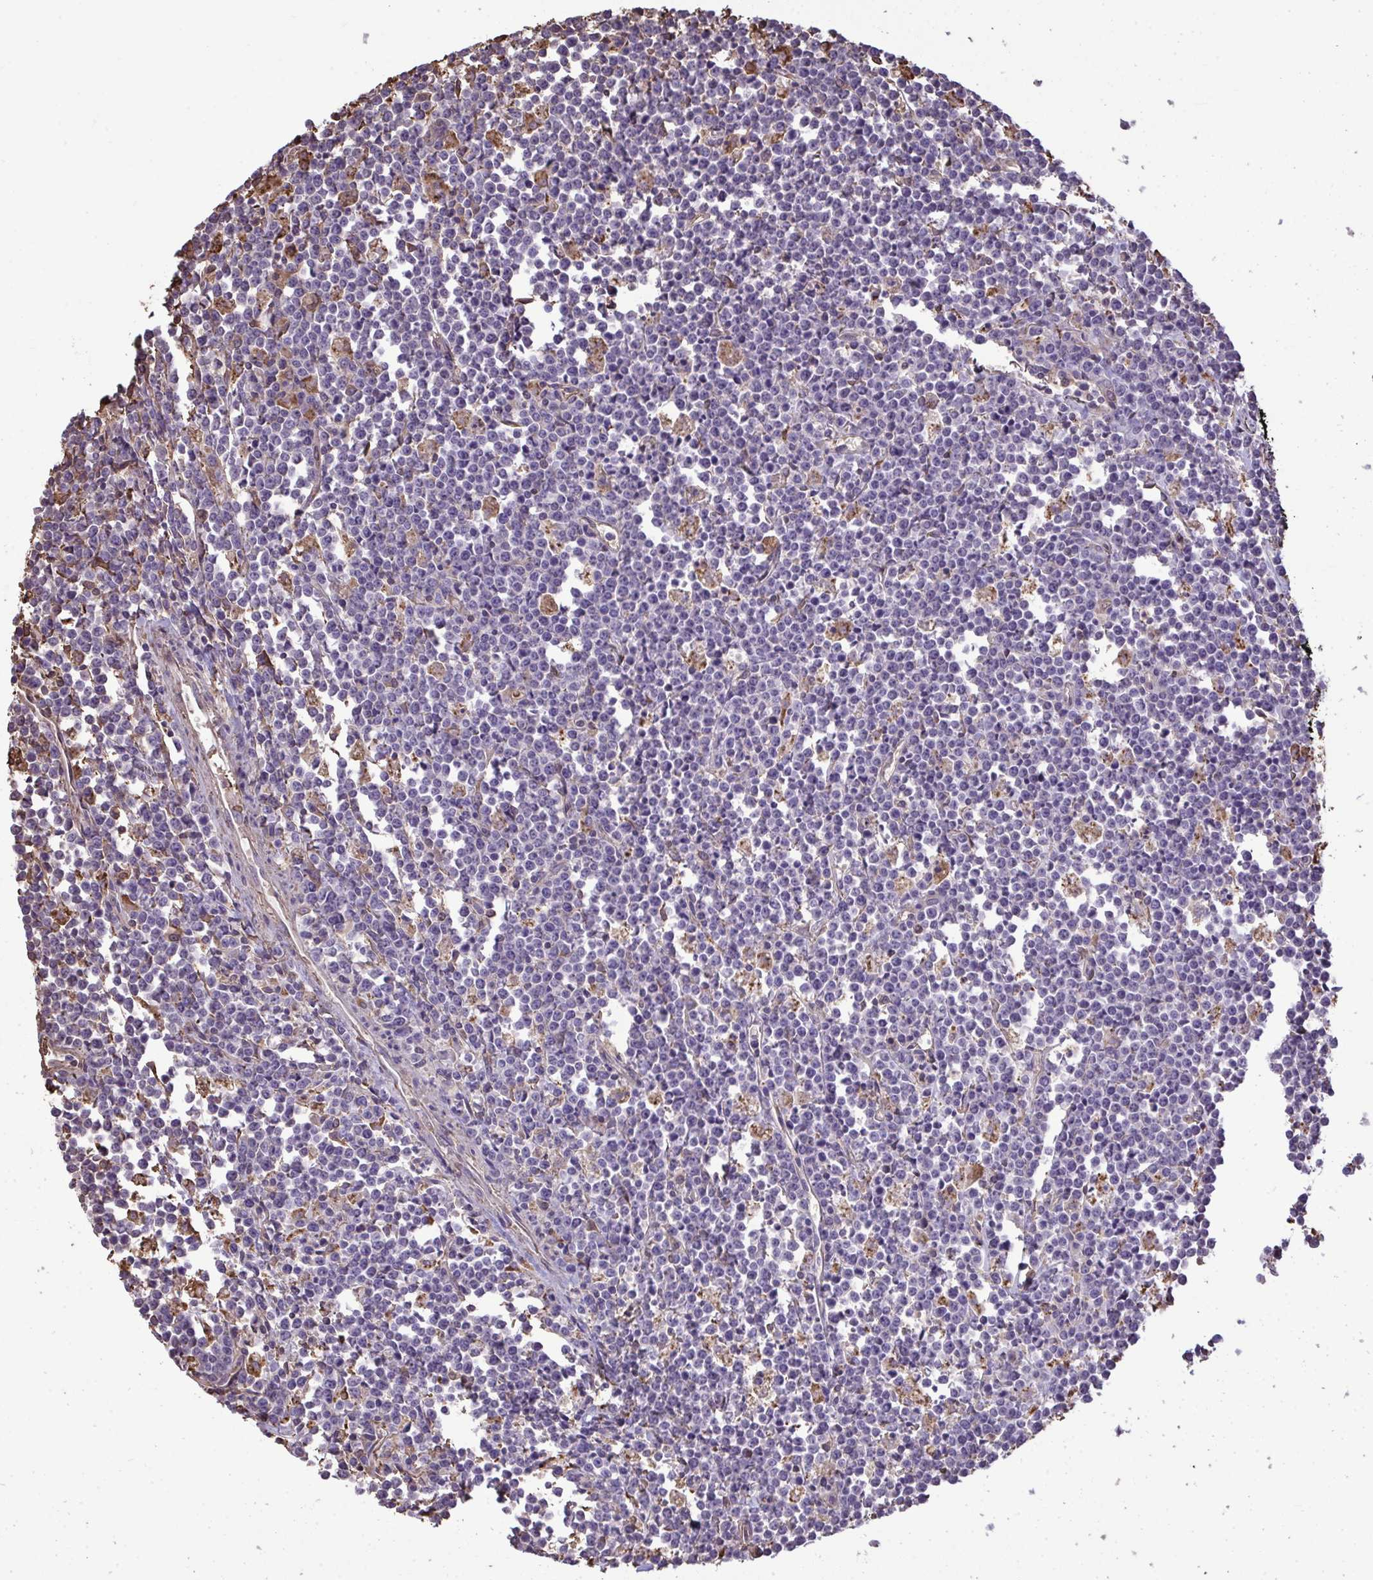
{"staining": {"intensity": "negative", "quantity": "none", "location": "none"}, "tissue": "lymphoma", "cell_type": "Tumor cells", "image_type": "cancer", "snomed": [{"axis": "morphology", "description": "Malignant lymphoma, non-Hodgkin's type, High grade"}, {"axis": "topography", "description": "Small intestine"}], "caption": "Tumor cells show no significant protein staining in high-grade malignant lymphoma, non-Hodgkin's type. (Stains: DAB (3,3'-diaminobenzidine) immunohistochemistry with hematoxylin counter stain, Microscopy: brightfield microscopy at high magnification).", "gene": "ANXA5", "patient": {"sex": "female", "age": 56}}